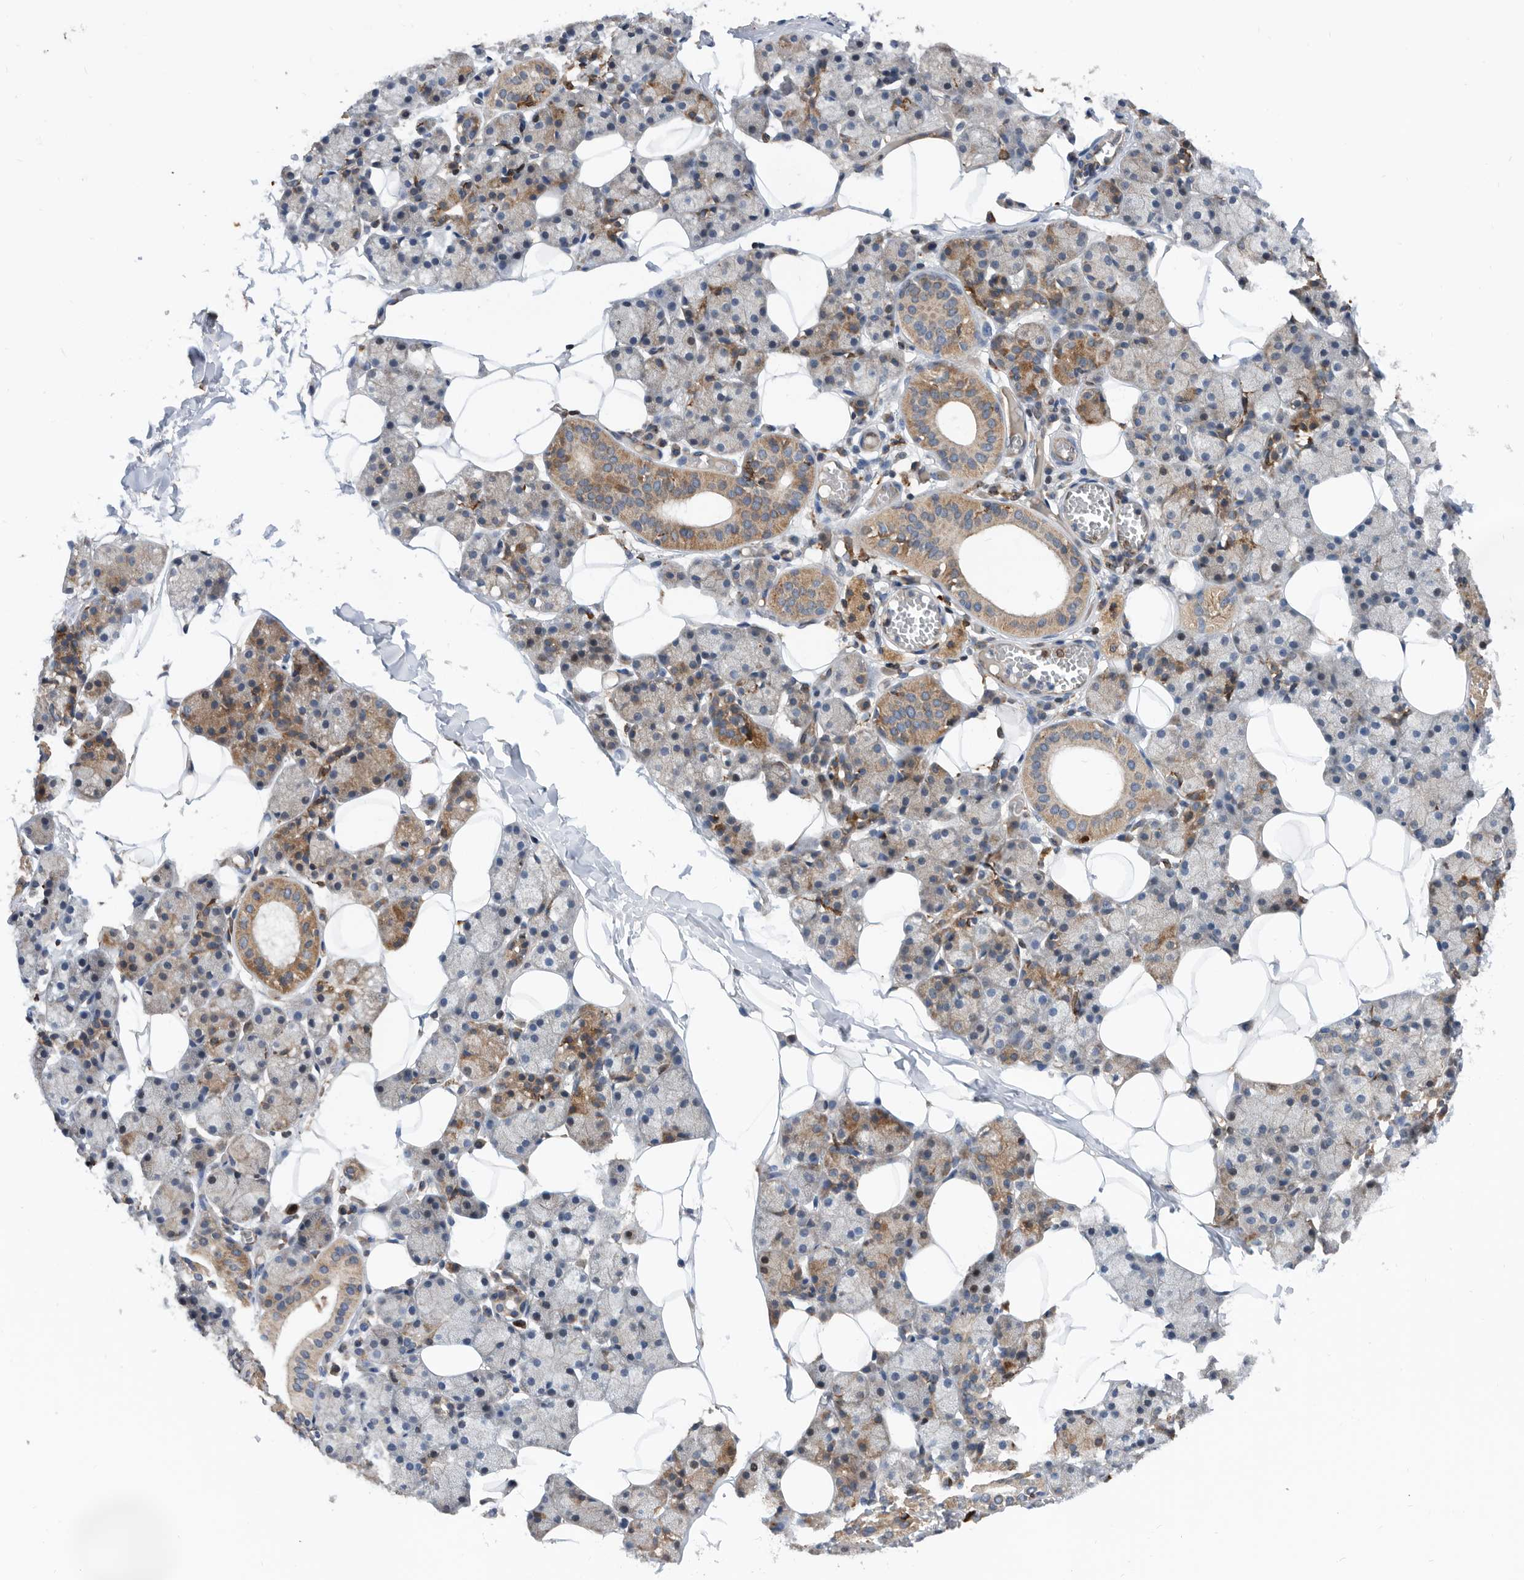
{"staining": {"intensity": "moderate", "quantity": "25%-75%", "location": "cytoplasmic/membranous"}, "tissue": "salivary gland", "cell_type": "Glandular cells", "image_type": "normal", "snomed": [{"axis": "morphology", "description": "Normal tissue, NOS"}, {"axis": "topography", "description": "Salivary gland"}], "caption": "Immunohistochemistry staining of benign salivary gland, which demonstrates medium levels of moderate cytoplasmic/membranous positivity in approximately 25%-75% of glandular cells indicating moderate cytoplasmic/membranous protein expression. The staining was performed using DAB (3,3'-diaminobenzidine) (brown) for protein detection and nuclei were counterstained in hematoxylin (blue).", "gene": "ATAD2", "patient": {"sex": "female", "age": 33}}